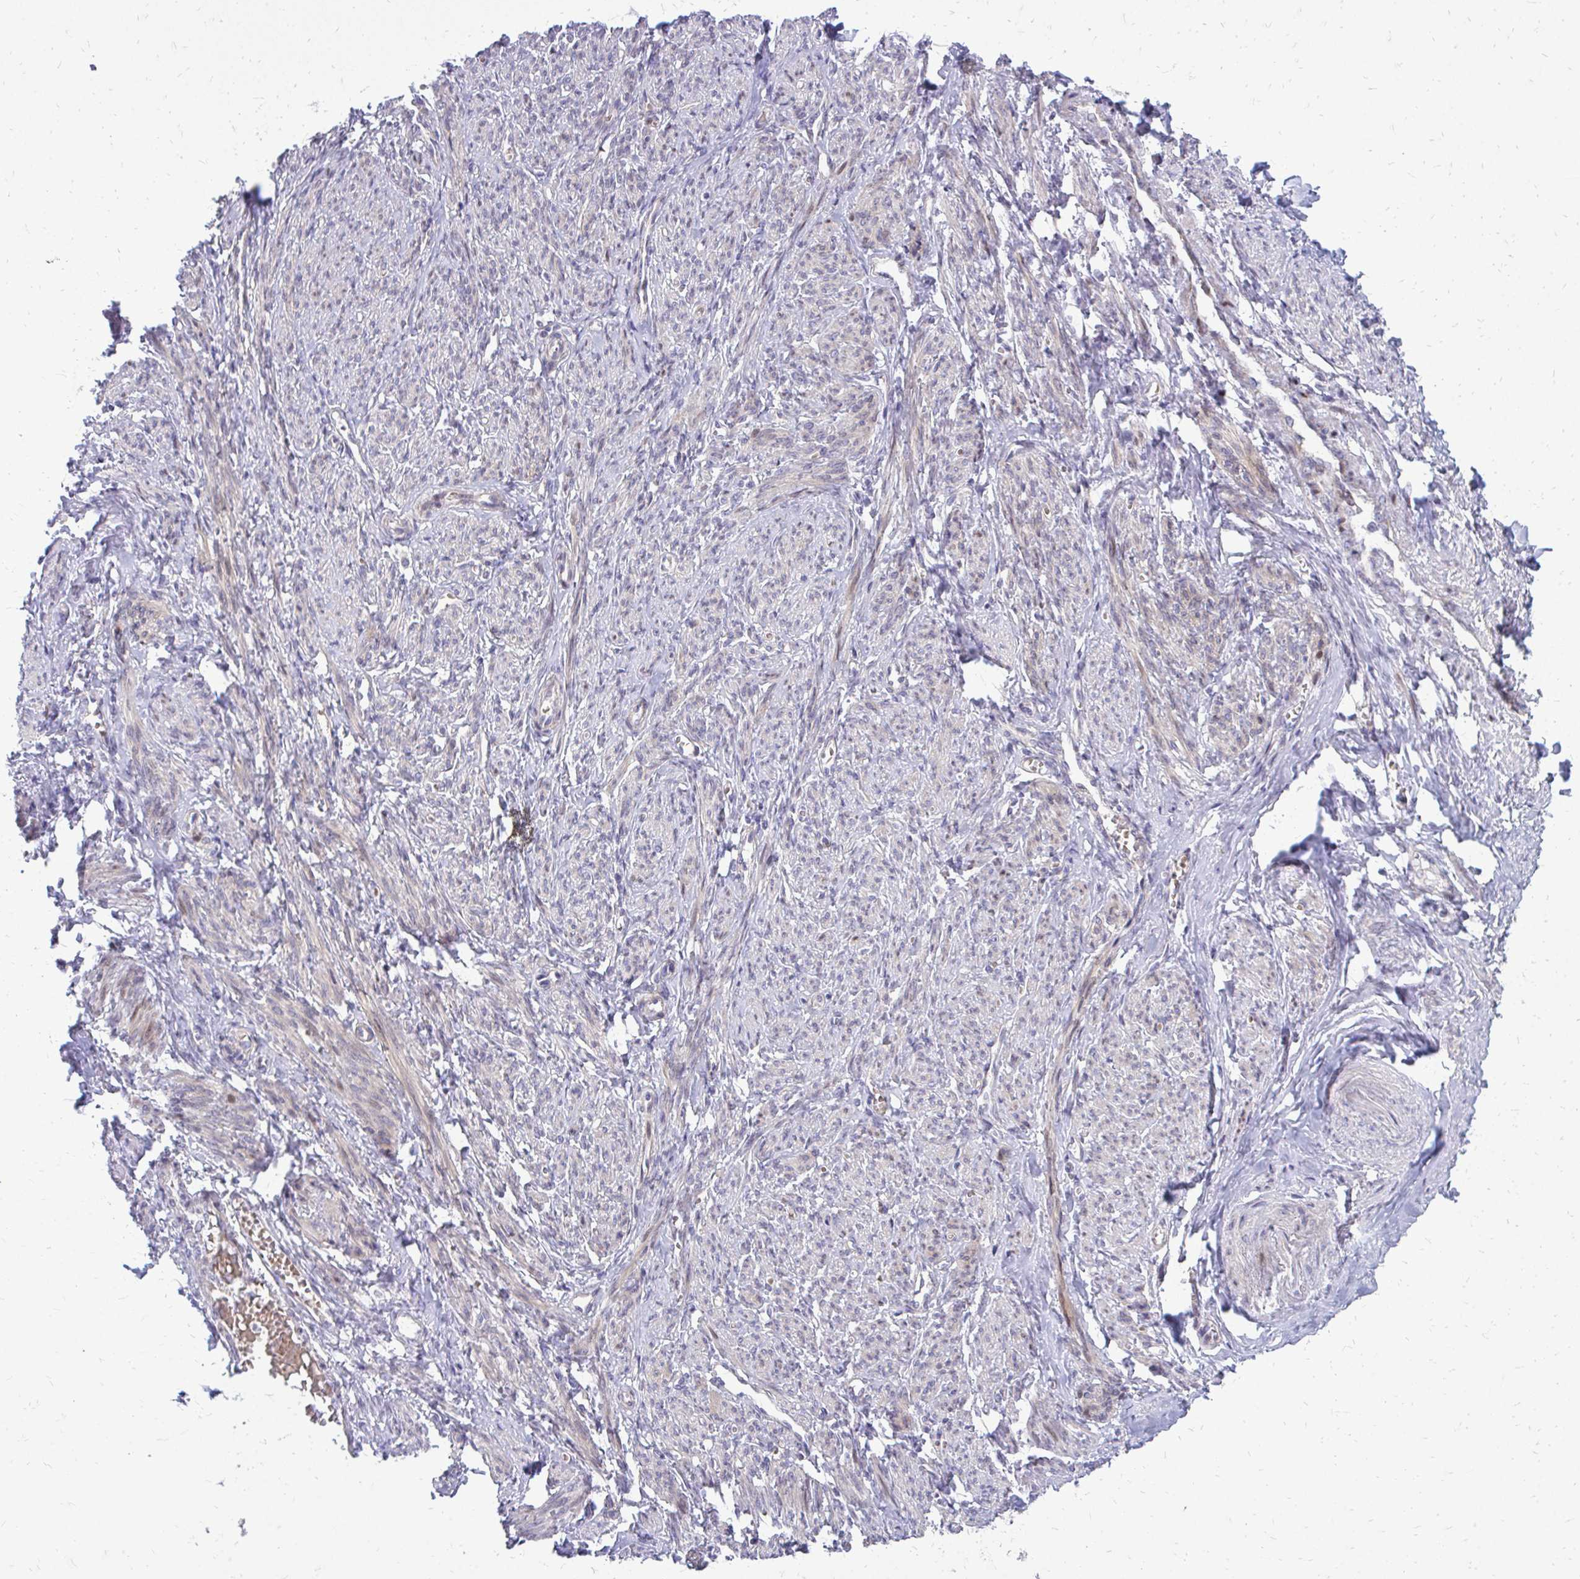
{"staining": {"intensity": "moderate", "quantity": "<25%", "location": "cytoplasmic/membranous,nuclear"}, "tissue": "smooth muscle", "cell_type": "Smooth muscle cells", "image_type": "normal", "snomed": [{"axis": "morphology", "description": "Normal tissue, NOS"}, {"axis": "topography", "description": "Smooth muscle"}], "caption": "Immunohistochemical staining of normal human smooth muscle exhibits moderate cytoplasmic/membranous,nuclear protein expression in approximately <25% of smooth muscle cells.", "gene": "PPDPFL", "patient": {"sex": "female", "age": 65}}